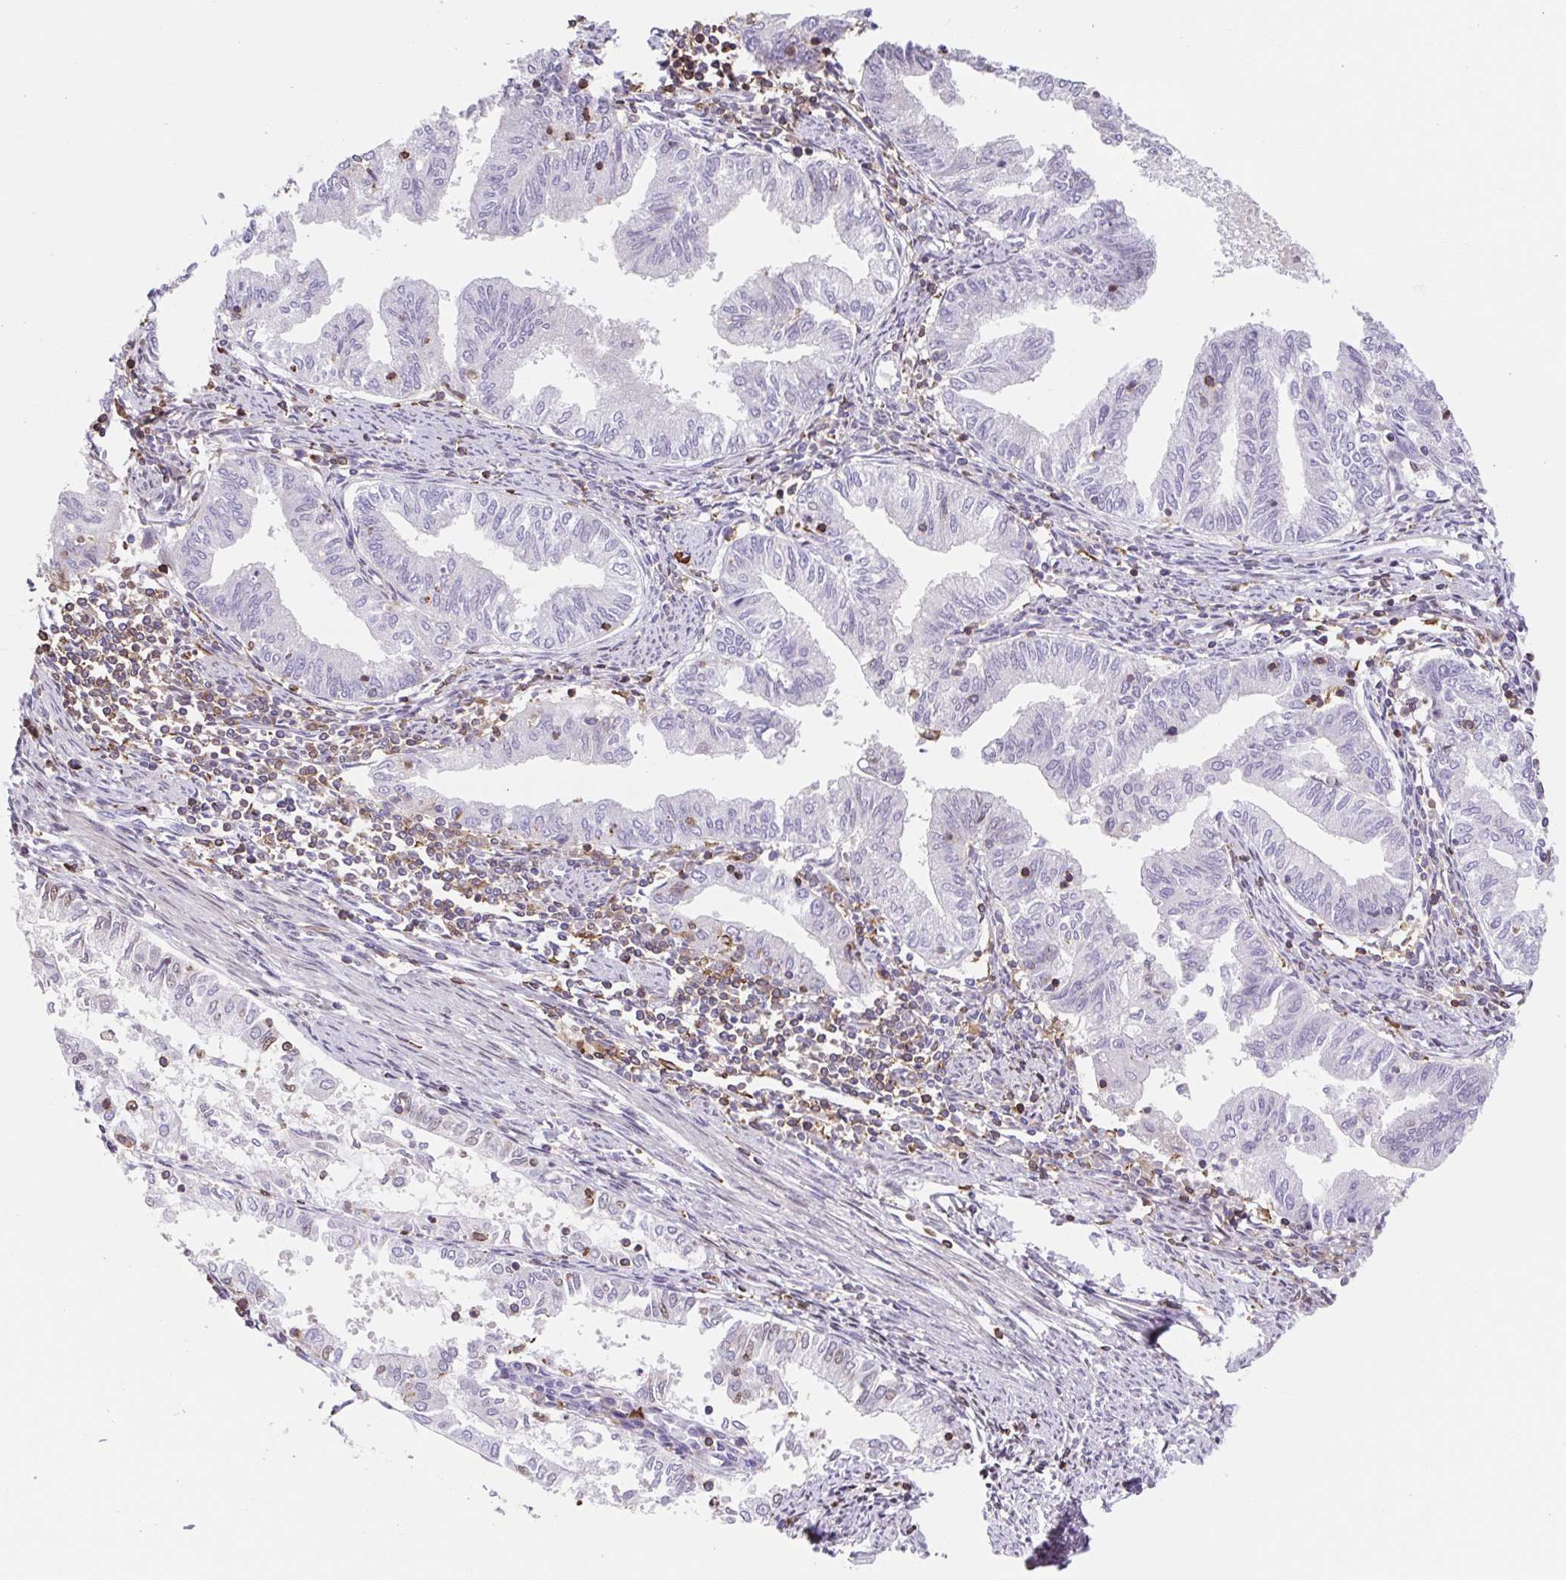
{"staining": {"intensity": "negative", "quantity": "none", "location": "none"}, "tissue": "endometrial cancer", "cell_type": "Tumor cells", "image_type": "cancer", "snomed": [{"axis": "morphology", "description": "Adenocarcinoma, NOS"}, {"axis": "topography", "description": "Endometrium"}], "caption": "Tumor cells are negative for protein expression in human endometrial cancer. (DAB (3,3'-diaminobenzidine) immunohistochemistry, high magnification).", "gene": "TPRG1", "patient": {"sex": "female", "age": 79}}